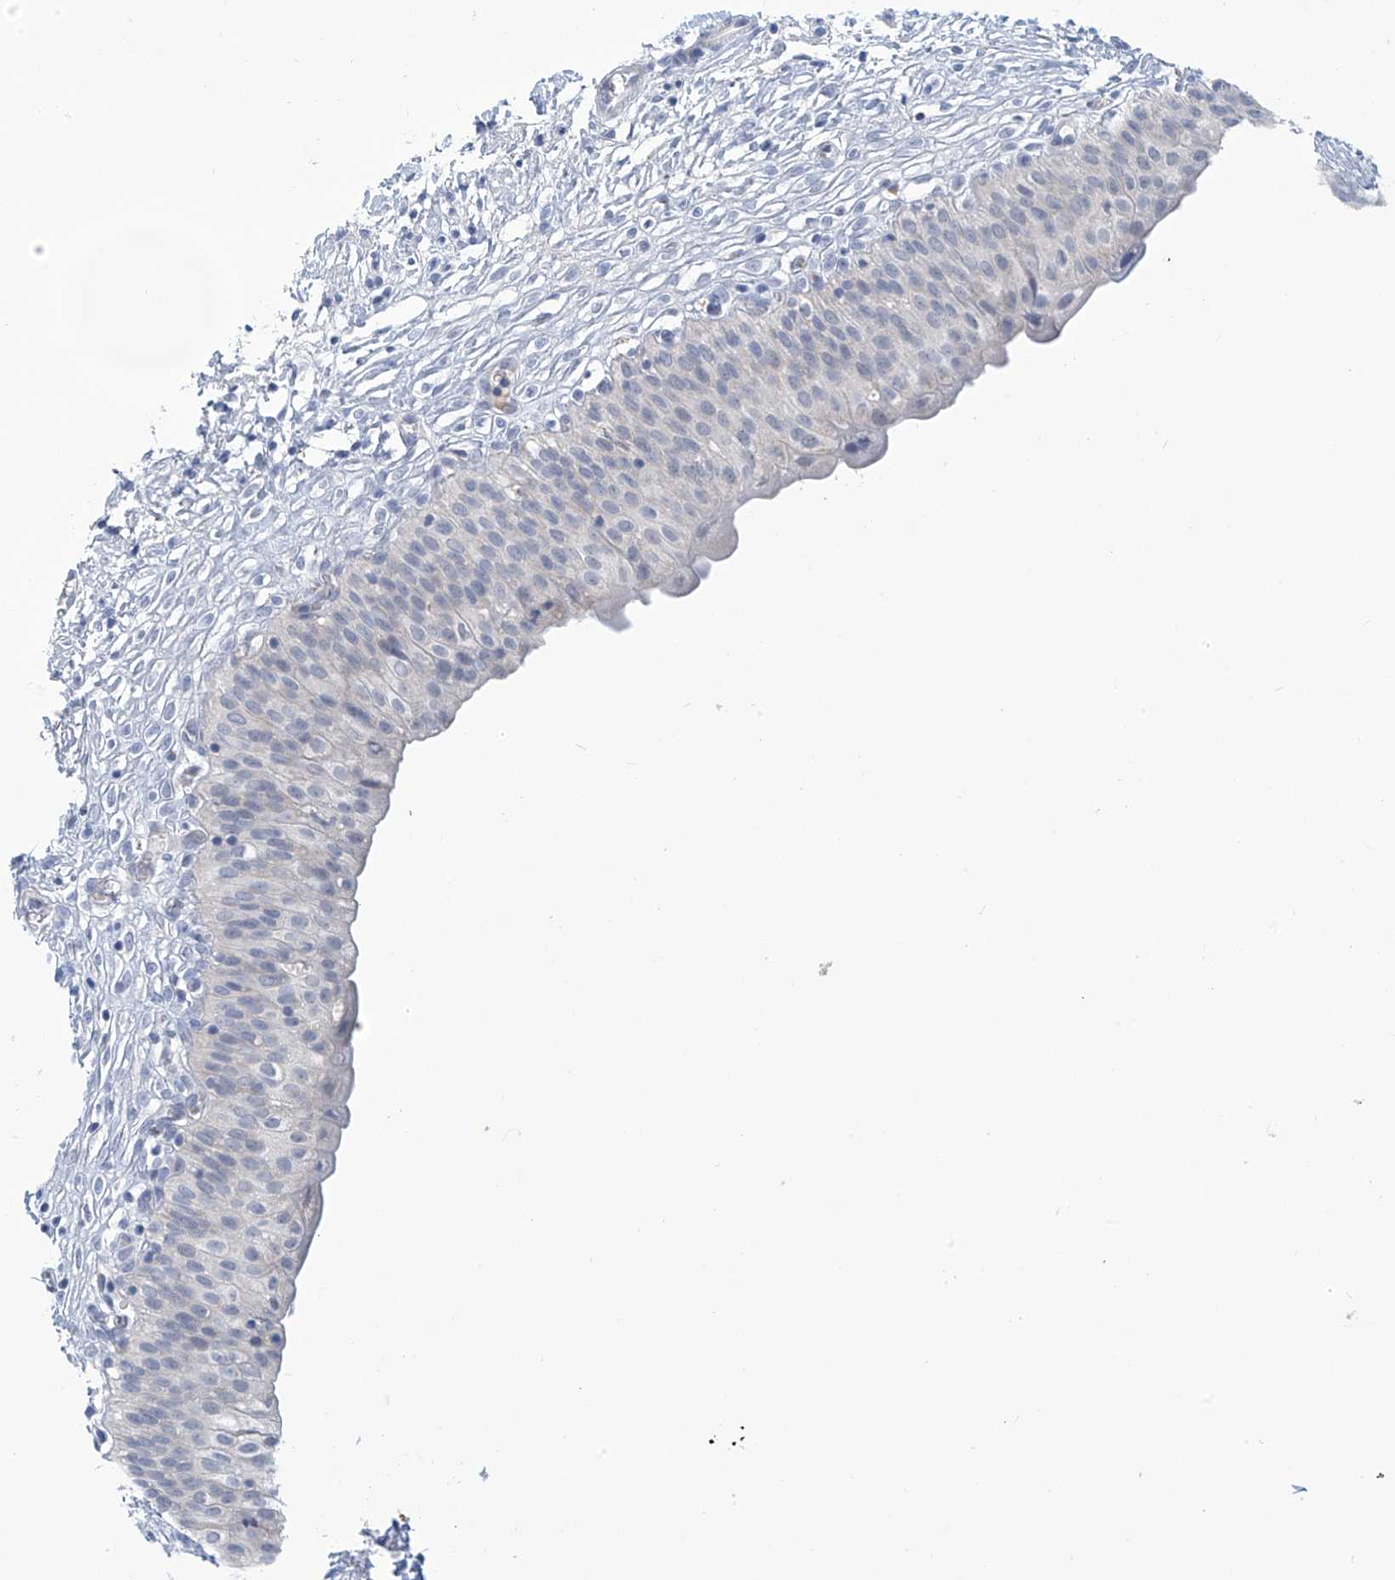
{"staining": {"intensity": "negative", "quantity": "none", "location": "none"}, "tissue": "urinary bladder", "cell_type": "Urothelial cells", "image_type": "normal", "snomed": [{"axis": "morphology", "description": "Normal tissue, NOS"}, {"axis": "topography", "description": "Urinary bladder"}], "caption": "This histopathology image is of unremarkable urinary bladder stained with immunohistochemistry to label a protein in brown with the nuclei are counter-stained blue. There is no expression in urothelial cells.", "gene": "IBA57", "patient": {"sex": "male", "age": 55}}